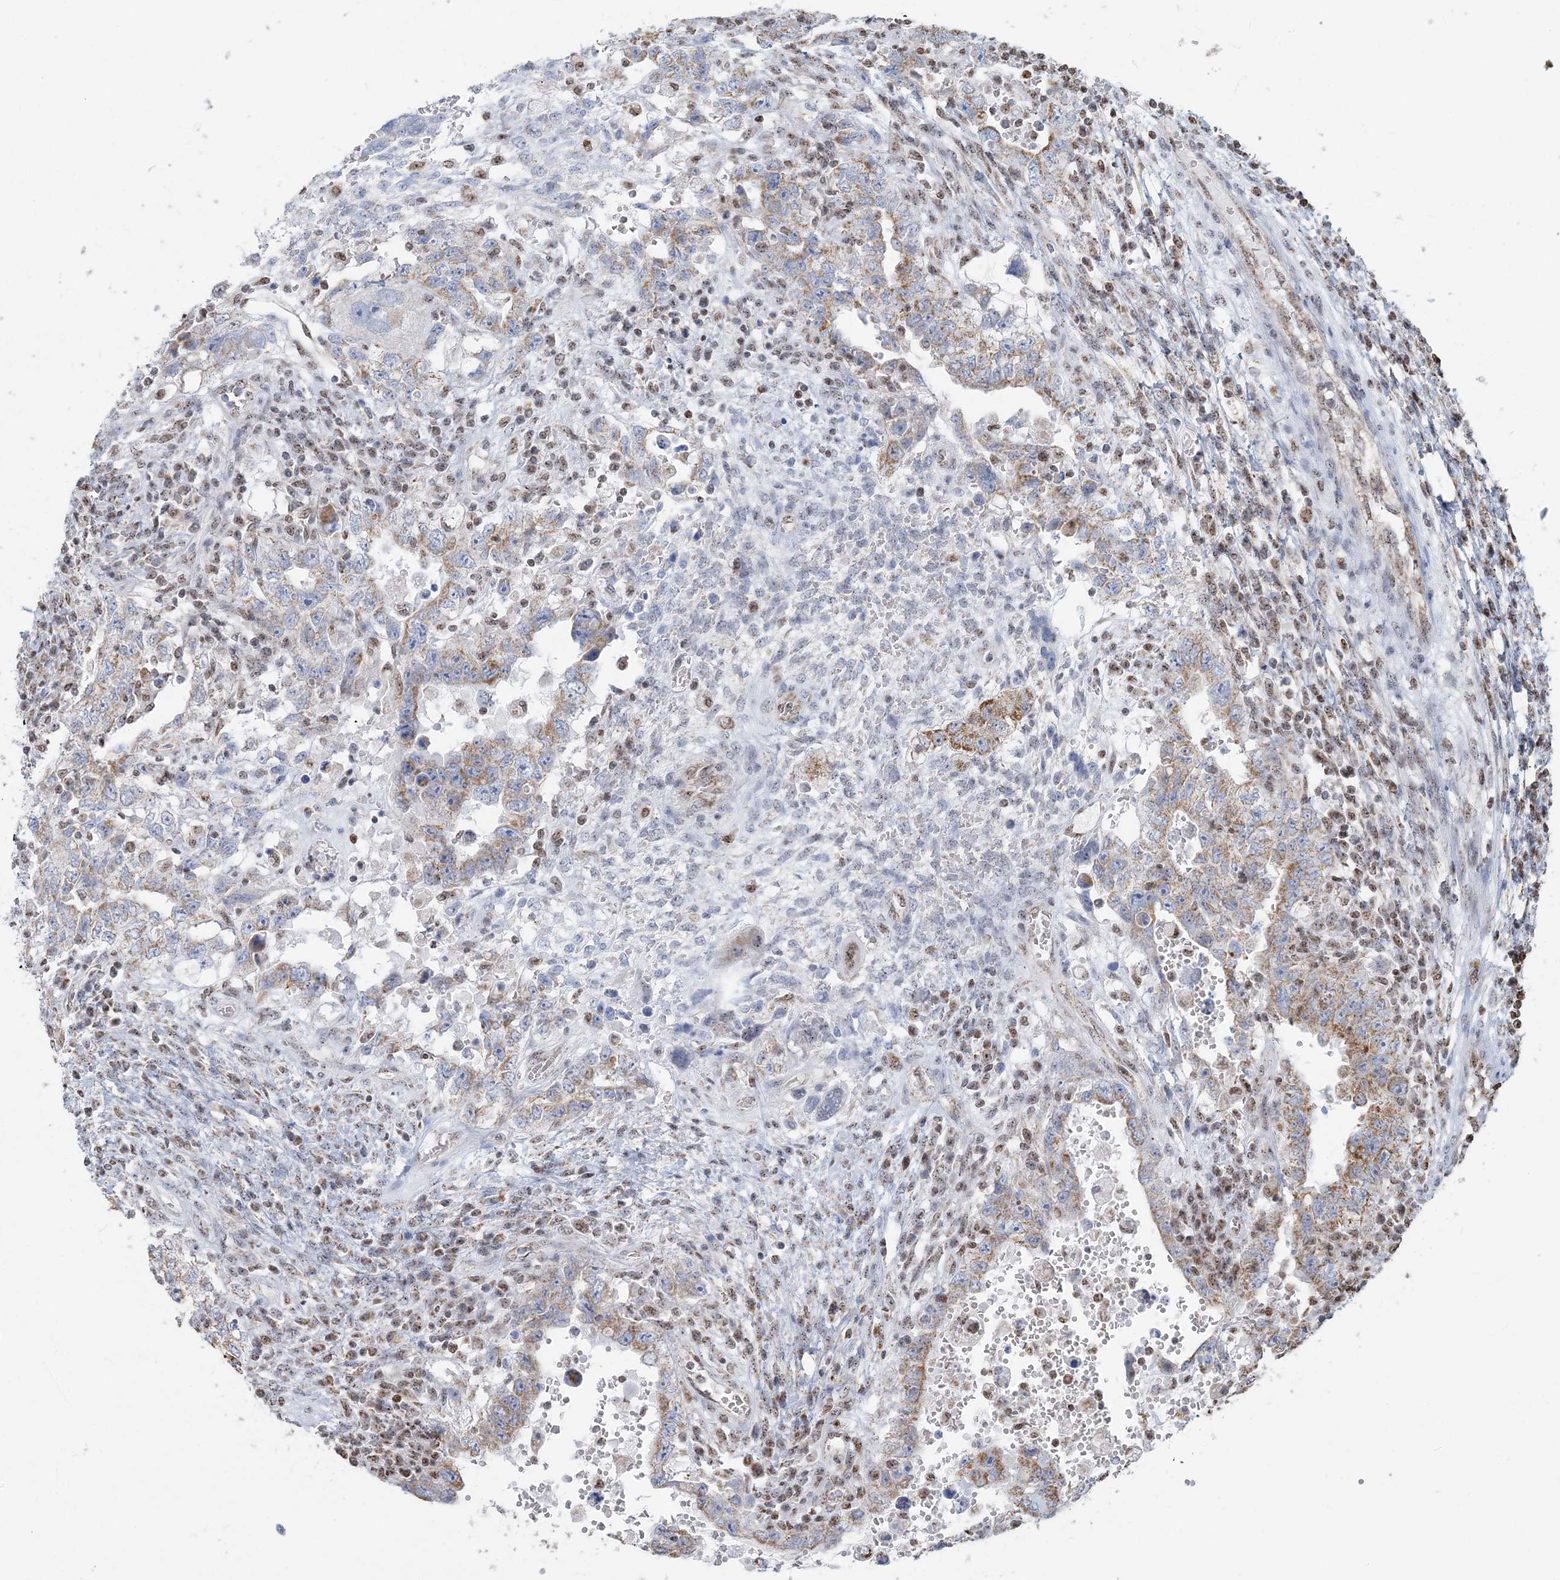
{"staining": {"intensity": "moderate", "quantity": "25%-75%", "location": "cytoplasmic/membranous"}, "tissue": "testis cancer", "cell_type": "Tumor cells", "image_type": "cancer", "snomed": [{"axis": "morphology", "description": "Carcinoma, Embryonal, NOS"}, {"axis": "topography", "description": "Testis"}], "caption": "IHC photomicrograph of embryonal carcinoma (testis) stained for a protein (brown), which exhibits medium levels of moderate cytoplasmic/membranous positivity in approximately 25%-75% of tumor cells.", "gene": "SUCLG1", "patient": {"sex": "male", "age": 26}}